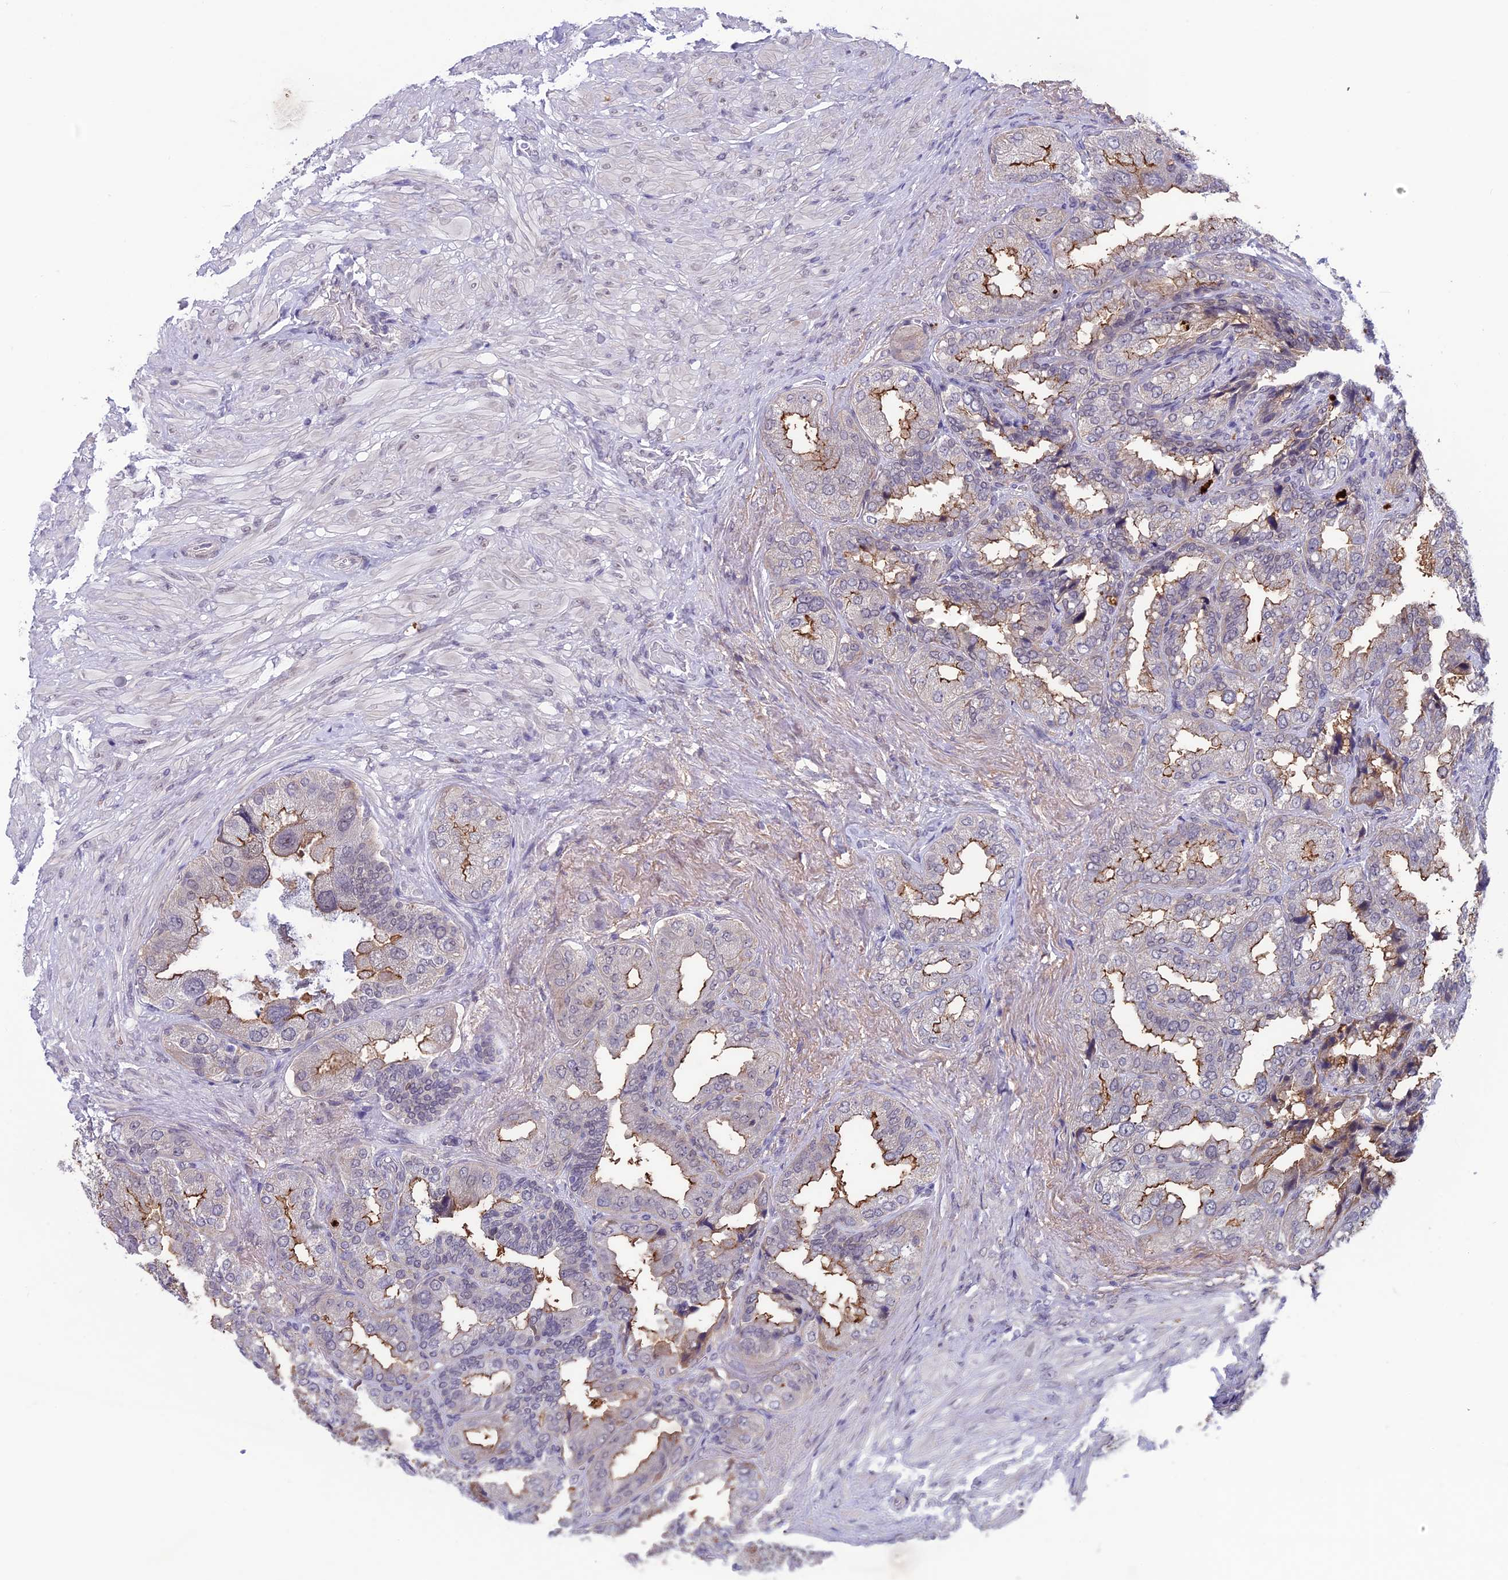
{"staining": {"intensity": "weak", "quantity": "25%-75%", "location": "cytoplasmic/membranous,nuclear"}, "tissue": "seminal vesicle", "cell_type": "Glandular cells", "image_type": "normal", "snomed": [{"axis": "morphology", "description": "Normal tissue, NOS"}, {"axis": "topography", "description": "Seminal veicle"}, {"axis": "topography", "description": "Peripheral nerve tissue"}], "caption": "Glandular cells exhibit low levels of weak cytoplasmic/membranous,nuclear expression in approximately 25%-75% of cells in benign human seminal vesicle.", "gene": "FKBPL", "patient": {"sex": "male", "age": 63}}